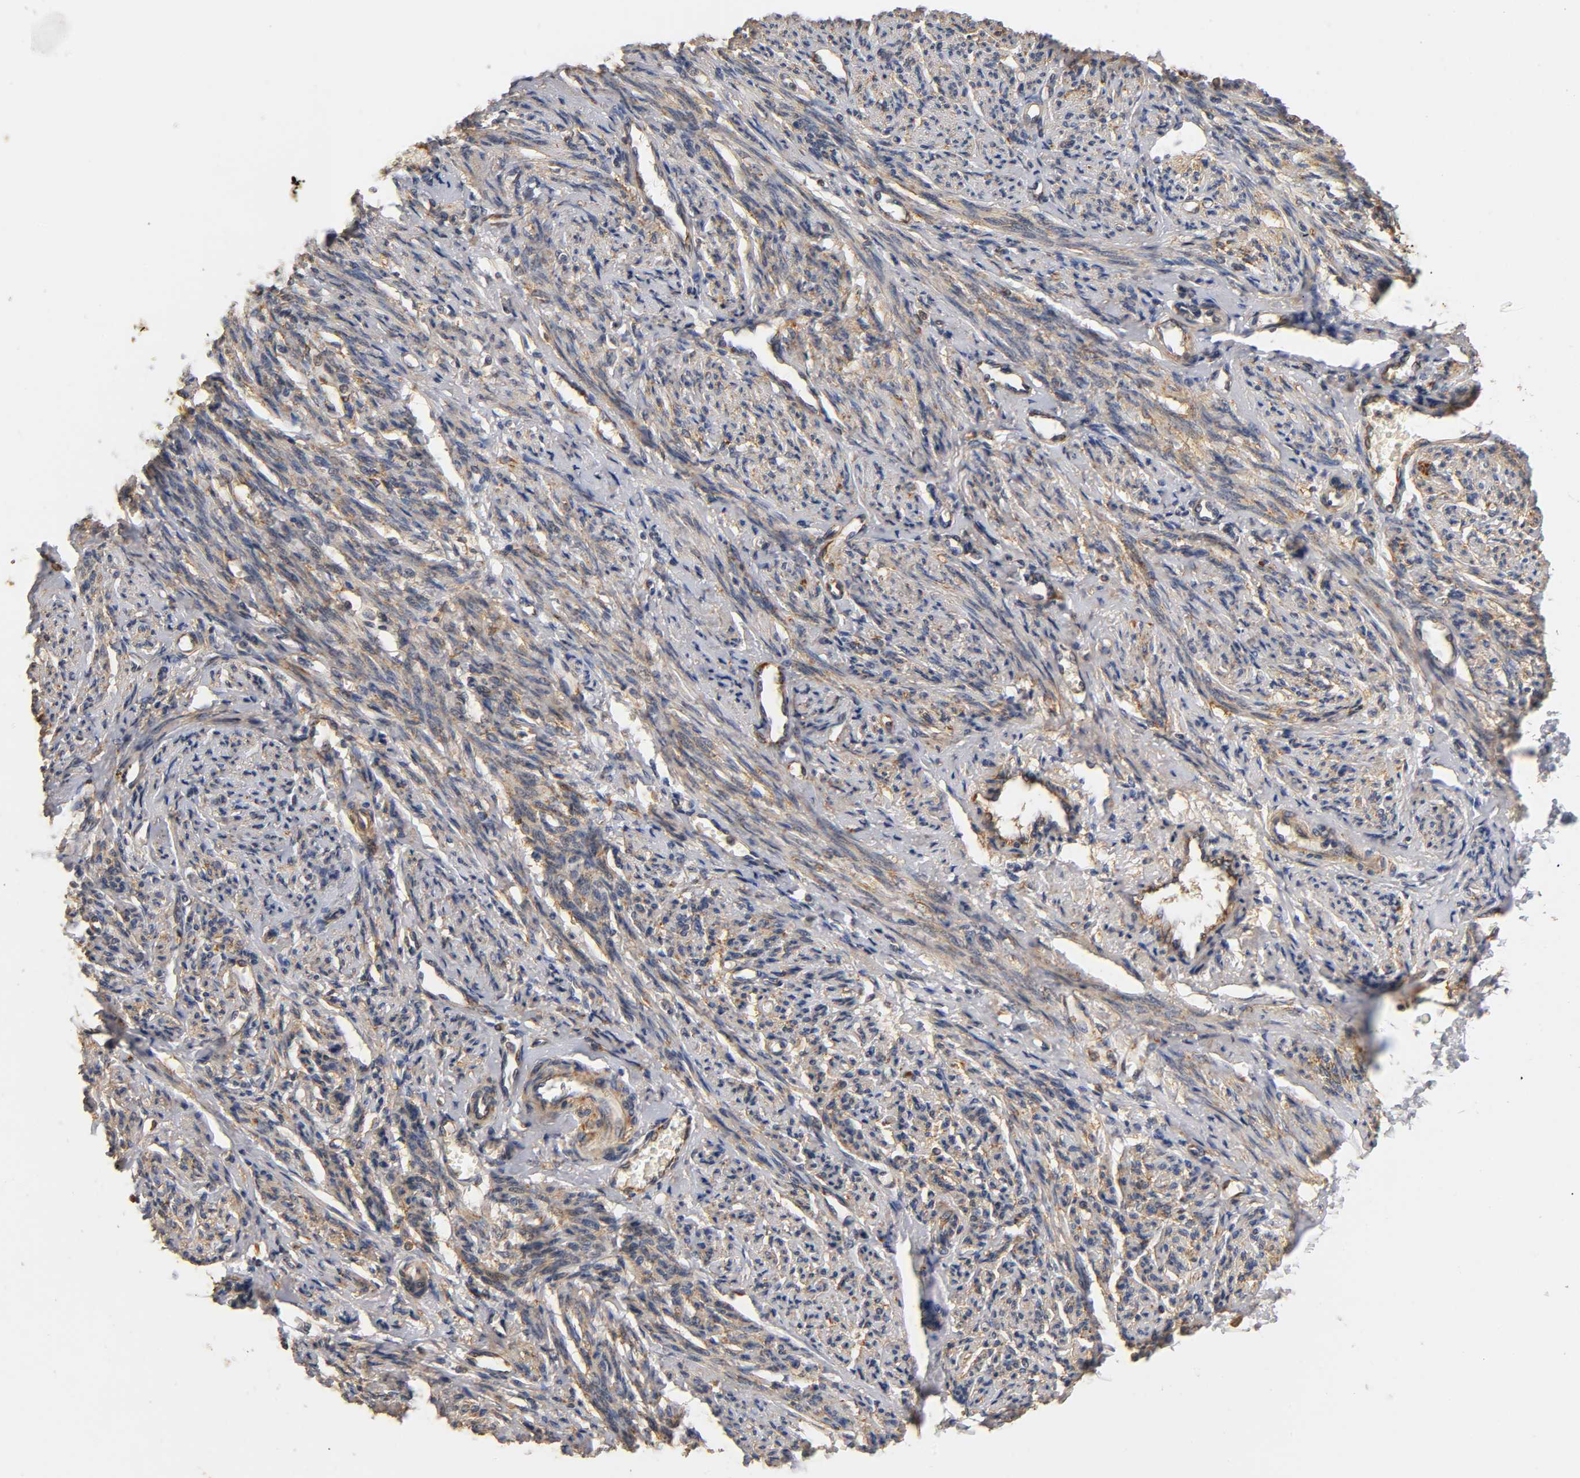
{"staining": {"intensity": "weak", "quantity": ">75%", "location": "cytoplasmic/membranous"}, "tissue": "smooth muscle", "cell_type": "Smooth muscle cells", "image_type": "normal", "snomed": [{"axis": "morphology", "description": "Normal tissue, NOS"}, {"axis": "topography", "description": "Smooth muscle"}], "caption": "A low amount of weak cytoplasmic/membranous positivity is identified in about >75% of smooth muscle cells in unremarkable smooth muscle.", "gene": "SCAP", "patient": {"sex": "female", "age": 65}}